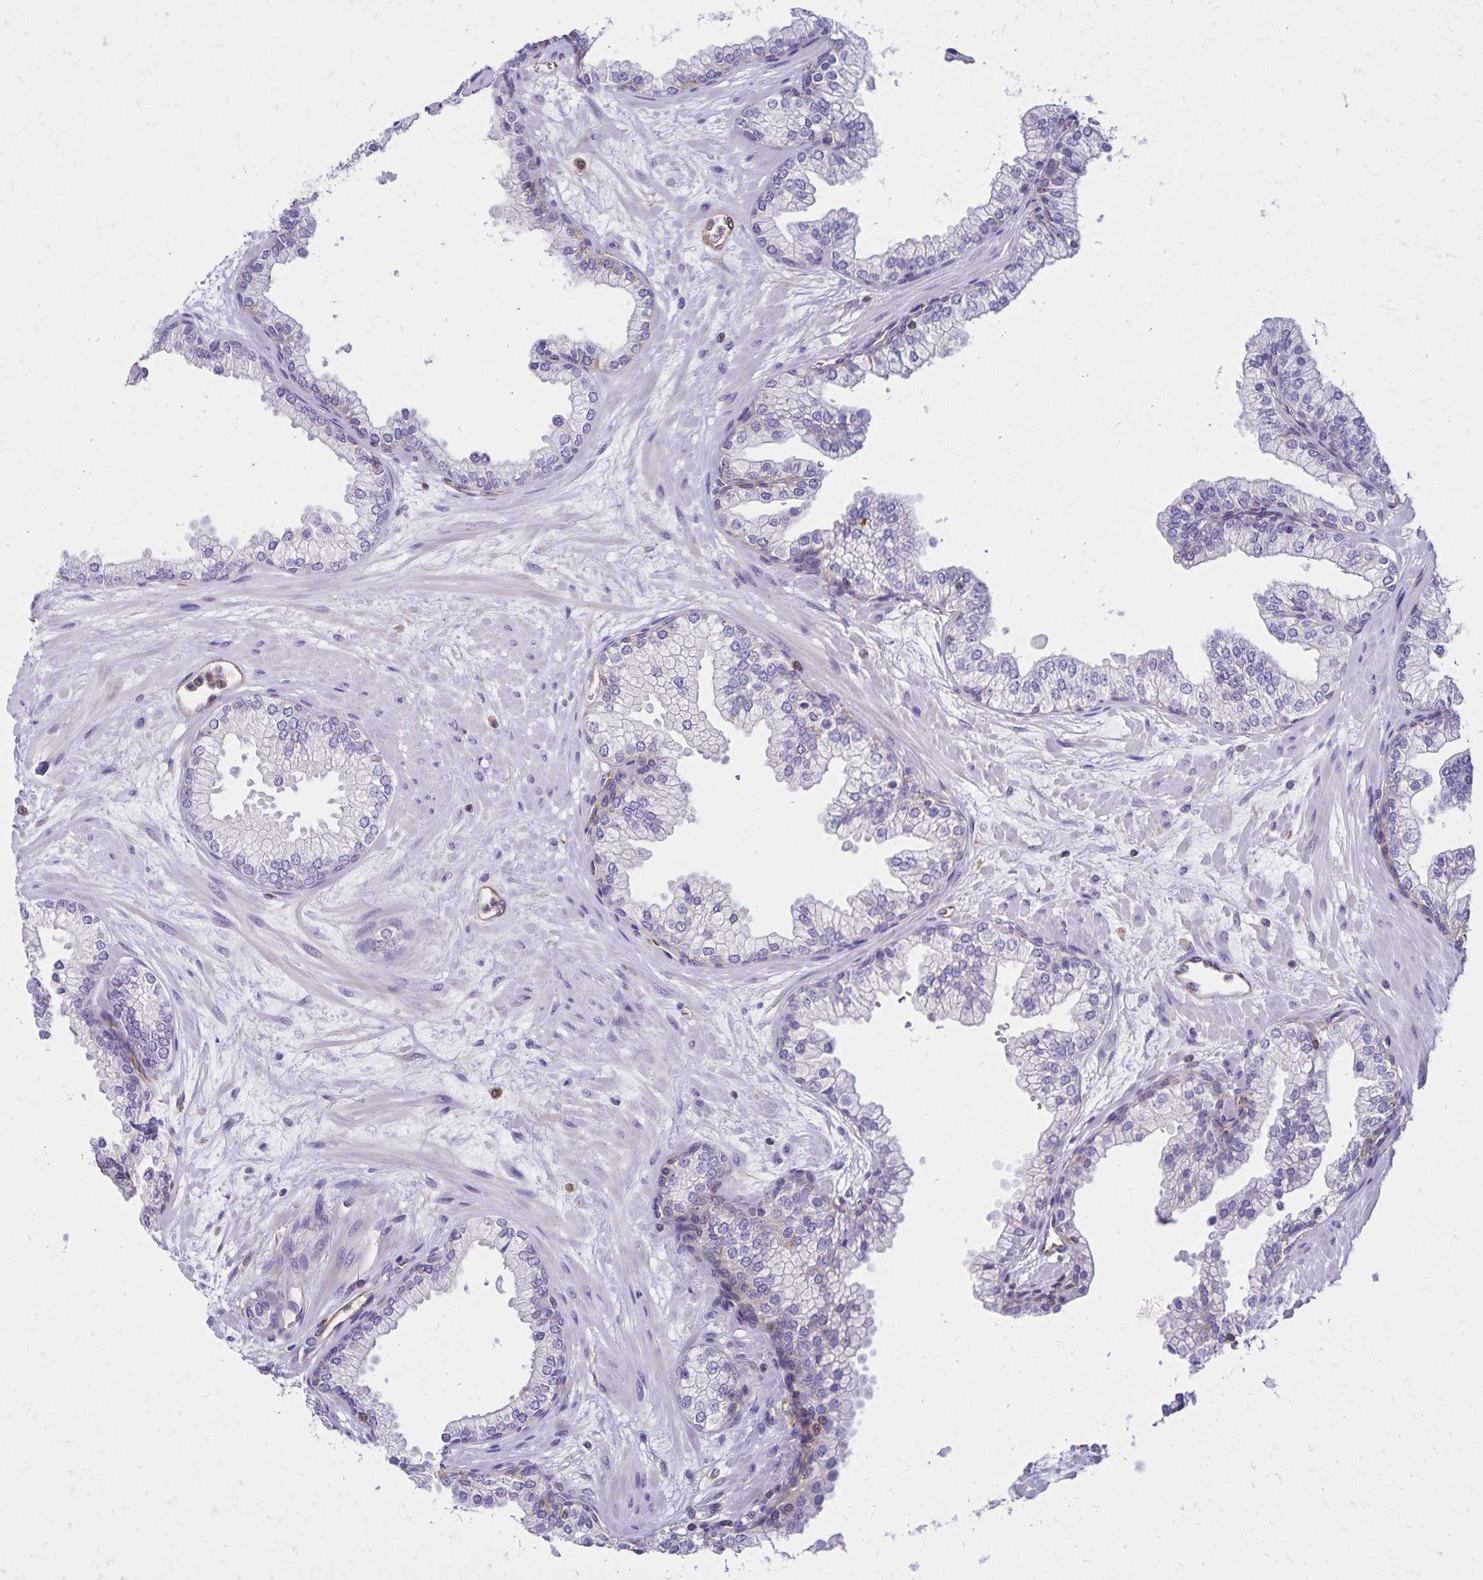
{"staining": {"intensity": "negative", "quantity": "none", "location": "none"}, "tissue": "prostate", "cell_type": "Glandular cells", "image_type": "normal", "snomed": [{"axis": "morphology", "description": "Normal tissue, NOS"}, {"axis": "topography", "description": "Prostate"}, {"axis": "topography", "description": "Peripheral nerve tissue"}], "caption": "A photomicrograph of prostate stained for a protein displays no brown staining in glandular cells.", "gene": "TRPV6", "patient": {"sex": "male", "age": 61}}